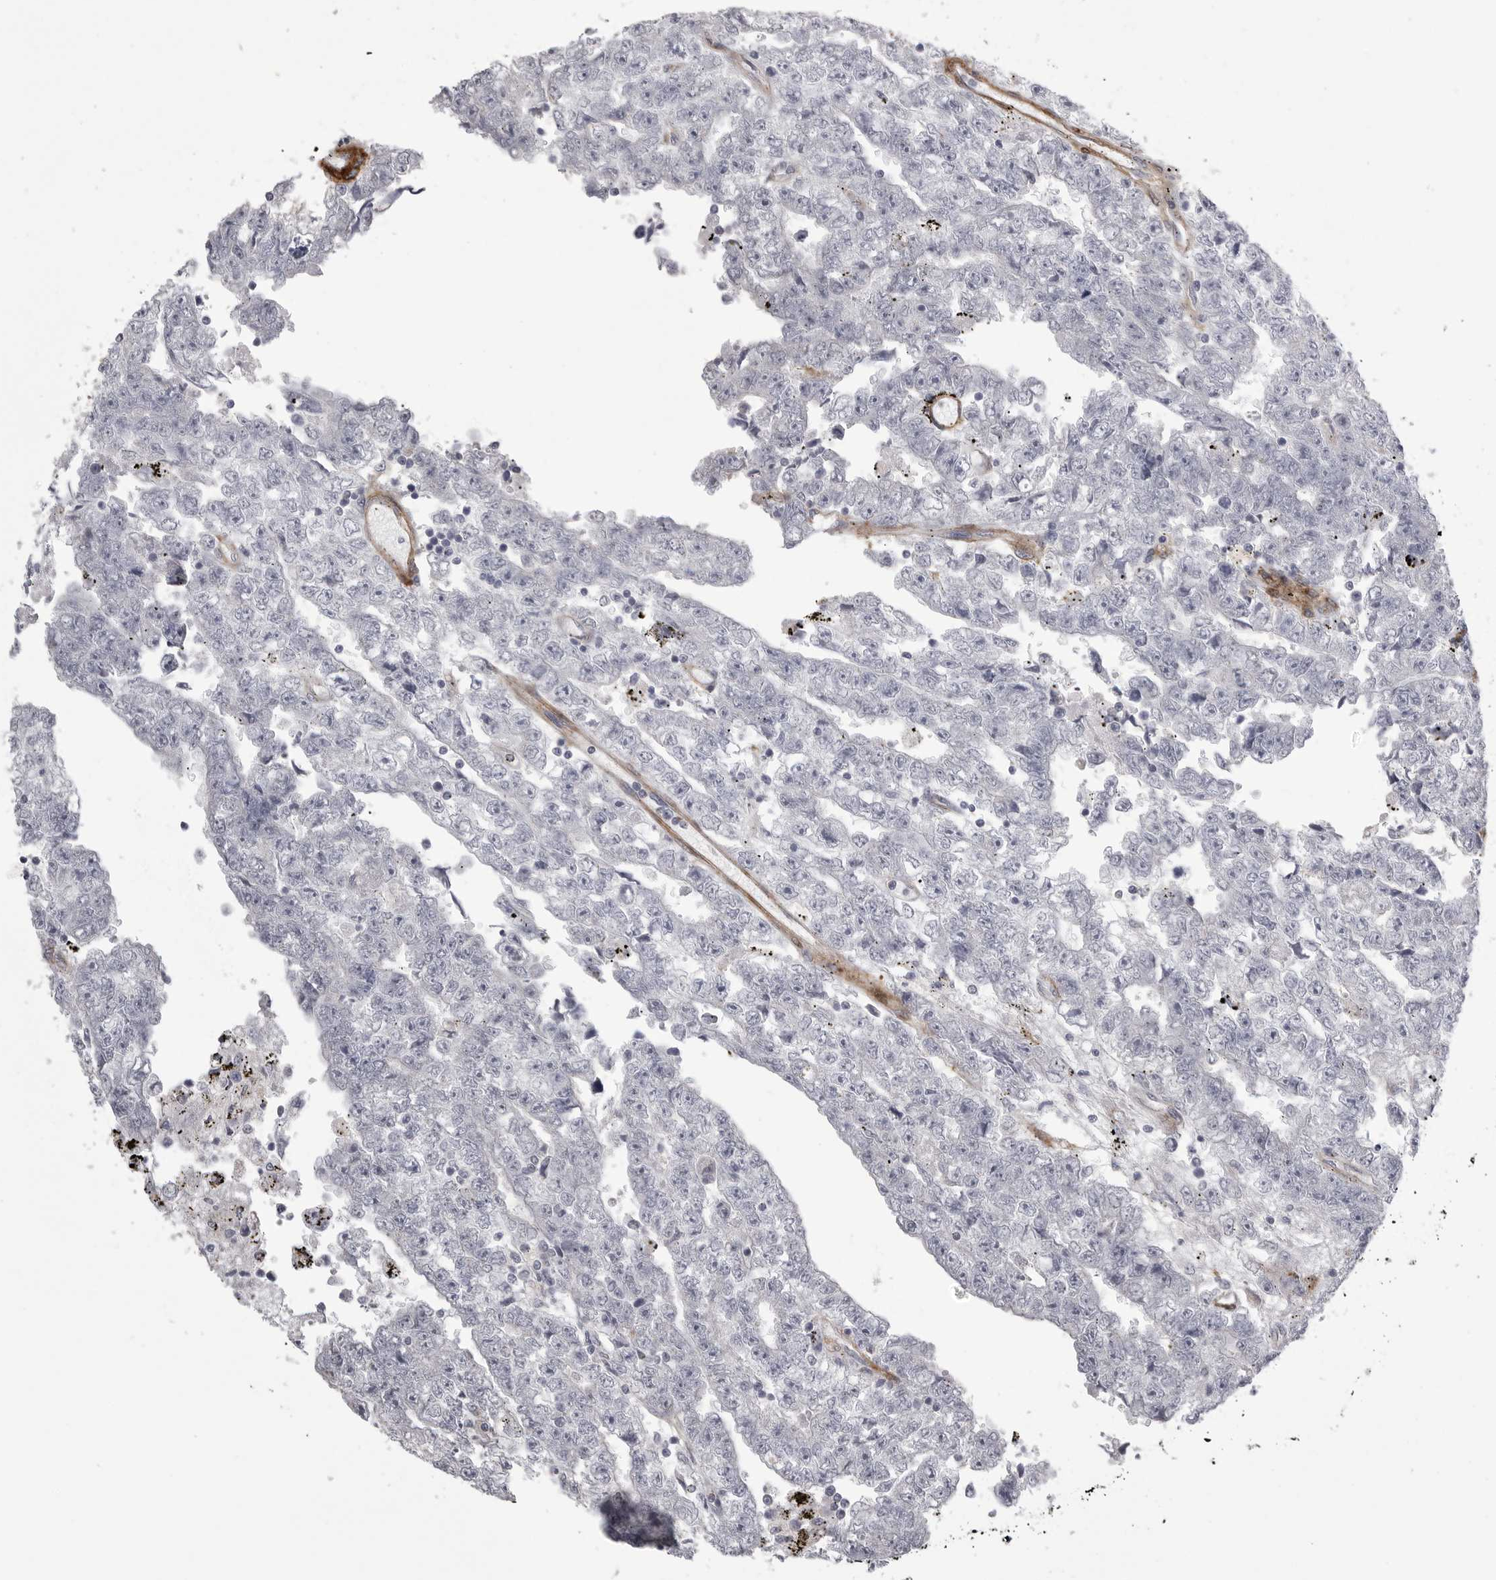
{"staining": {"intensity": "negative", "quantity": "none", "location": "none"}, "tissue": "testis cancer", "cell_type": "Tumor cells", "image_type": "cancer", "snomed": [{"axis": "morphology", "description": "Carcinoma, Embryonal, NOS"}, {"axis": "topography", "description": "Testis"}], "caption": "Micrograph shows no protein staining in tumor cells of testis cancer (embryonal carcinoma) tissue.", "gene": "AOC3", "patient": {"sex": "male", "age": 25}}